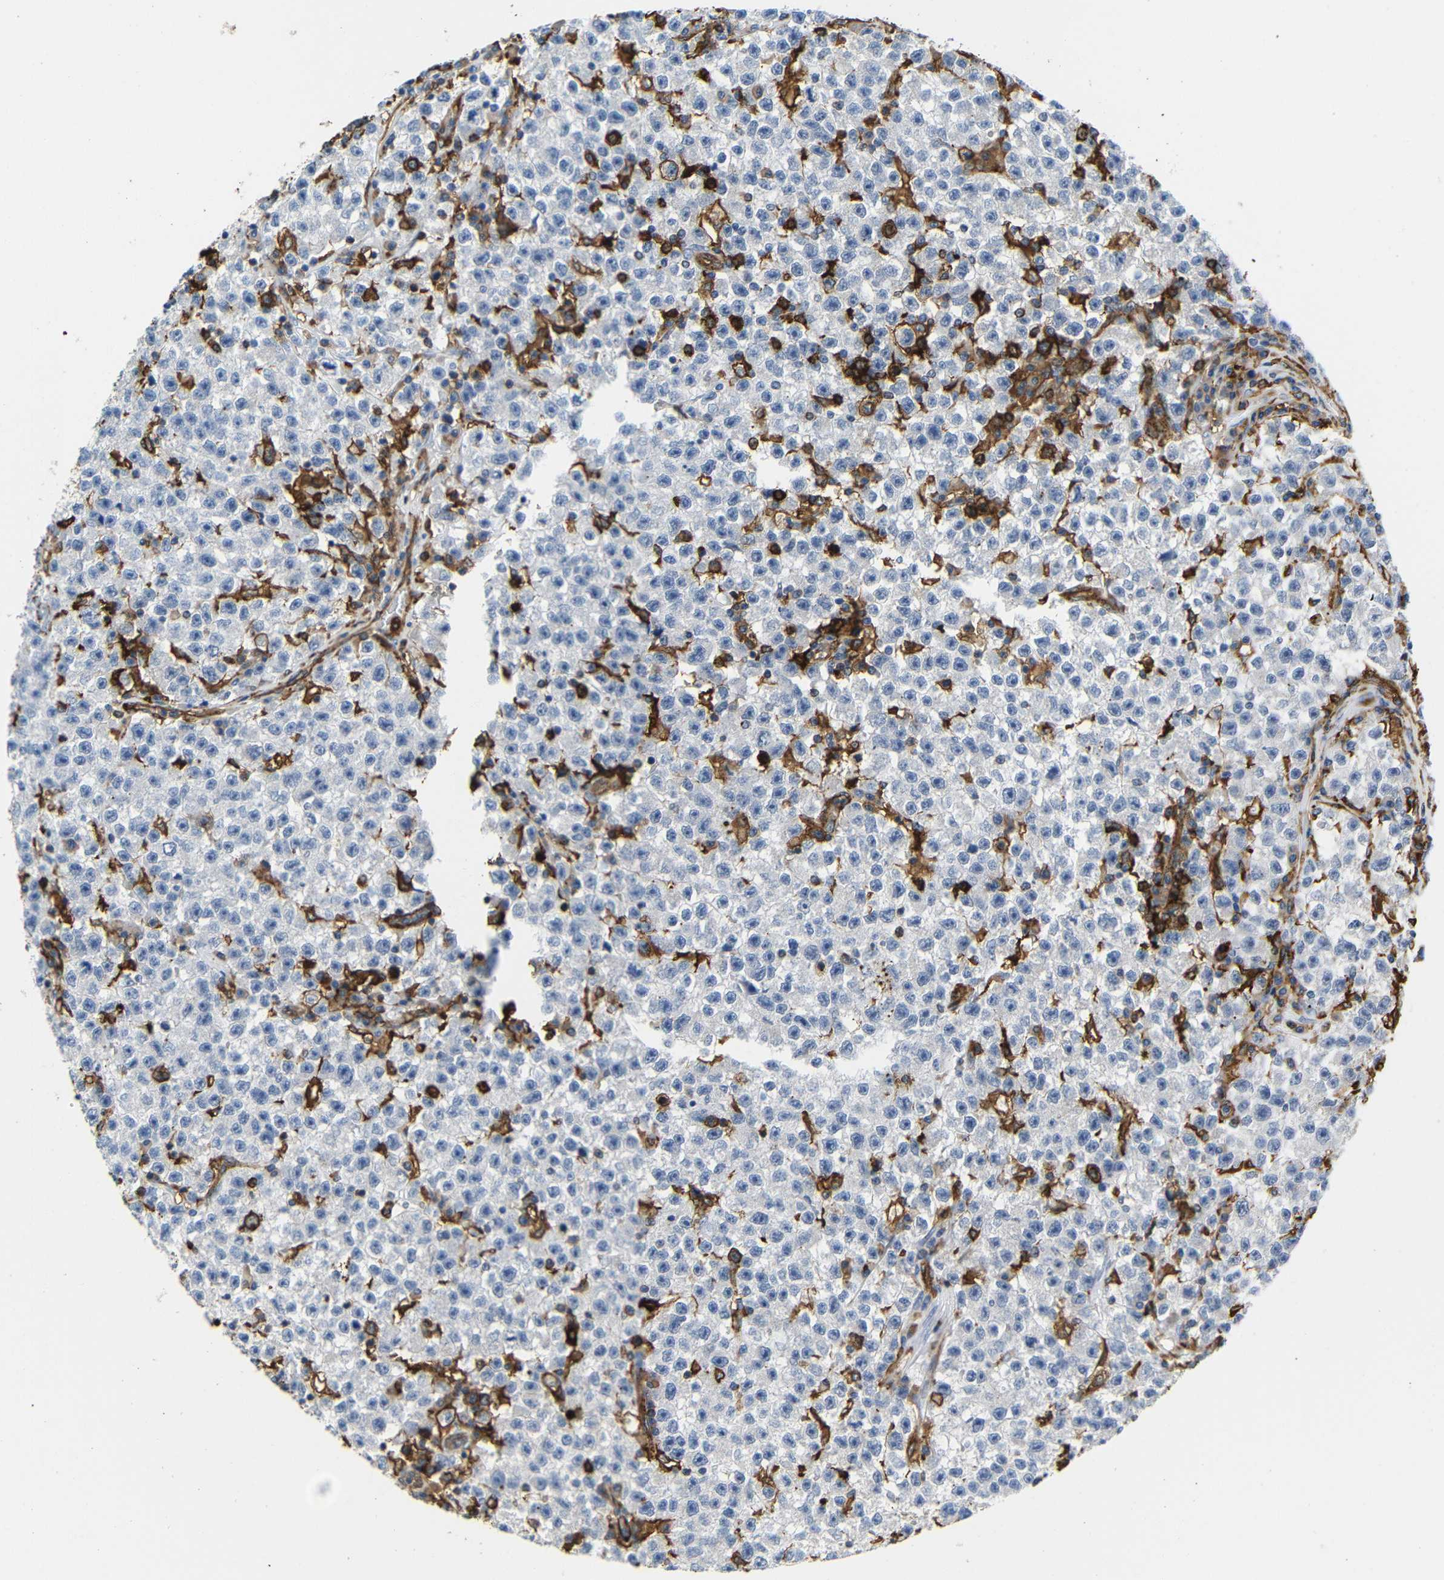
{"staining": {"intensity": "negative", "quantity": "none", "location": "none"}, "tissue": "testis cancer", "cell_type": "Tumor cells", "image_type": "cancer", "snomed": [{"axis": "morphology", "description": "Seminoma, NOS"}, {"axis": "topography", "description": "Testis"}], "caption": "A histopathology image of human testis cancer is negative for staining in tumor cells.", "gene": "HLA-DQB1", "patient": {"sex": "male", "age": 22}}